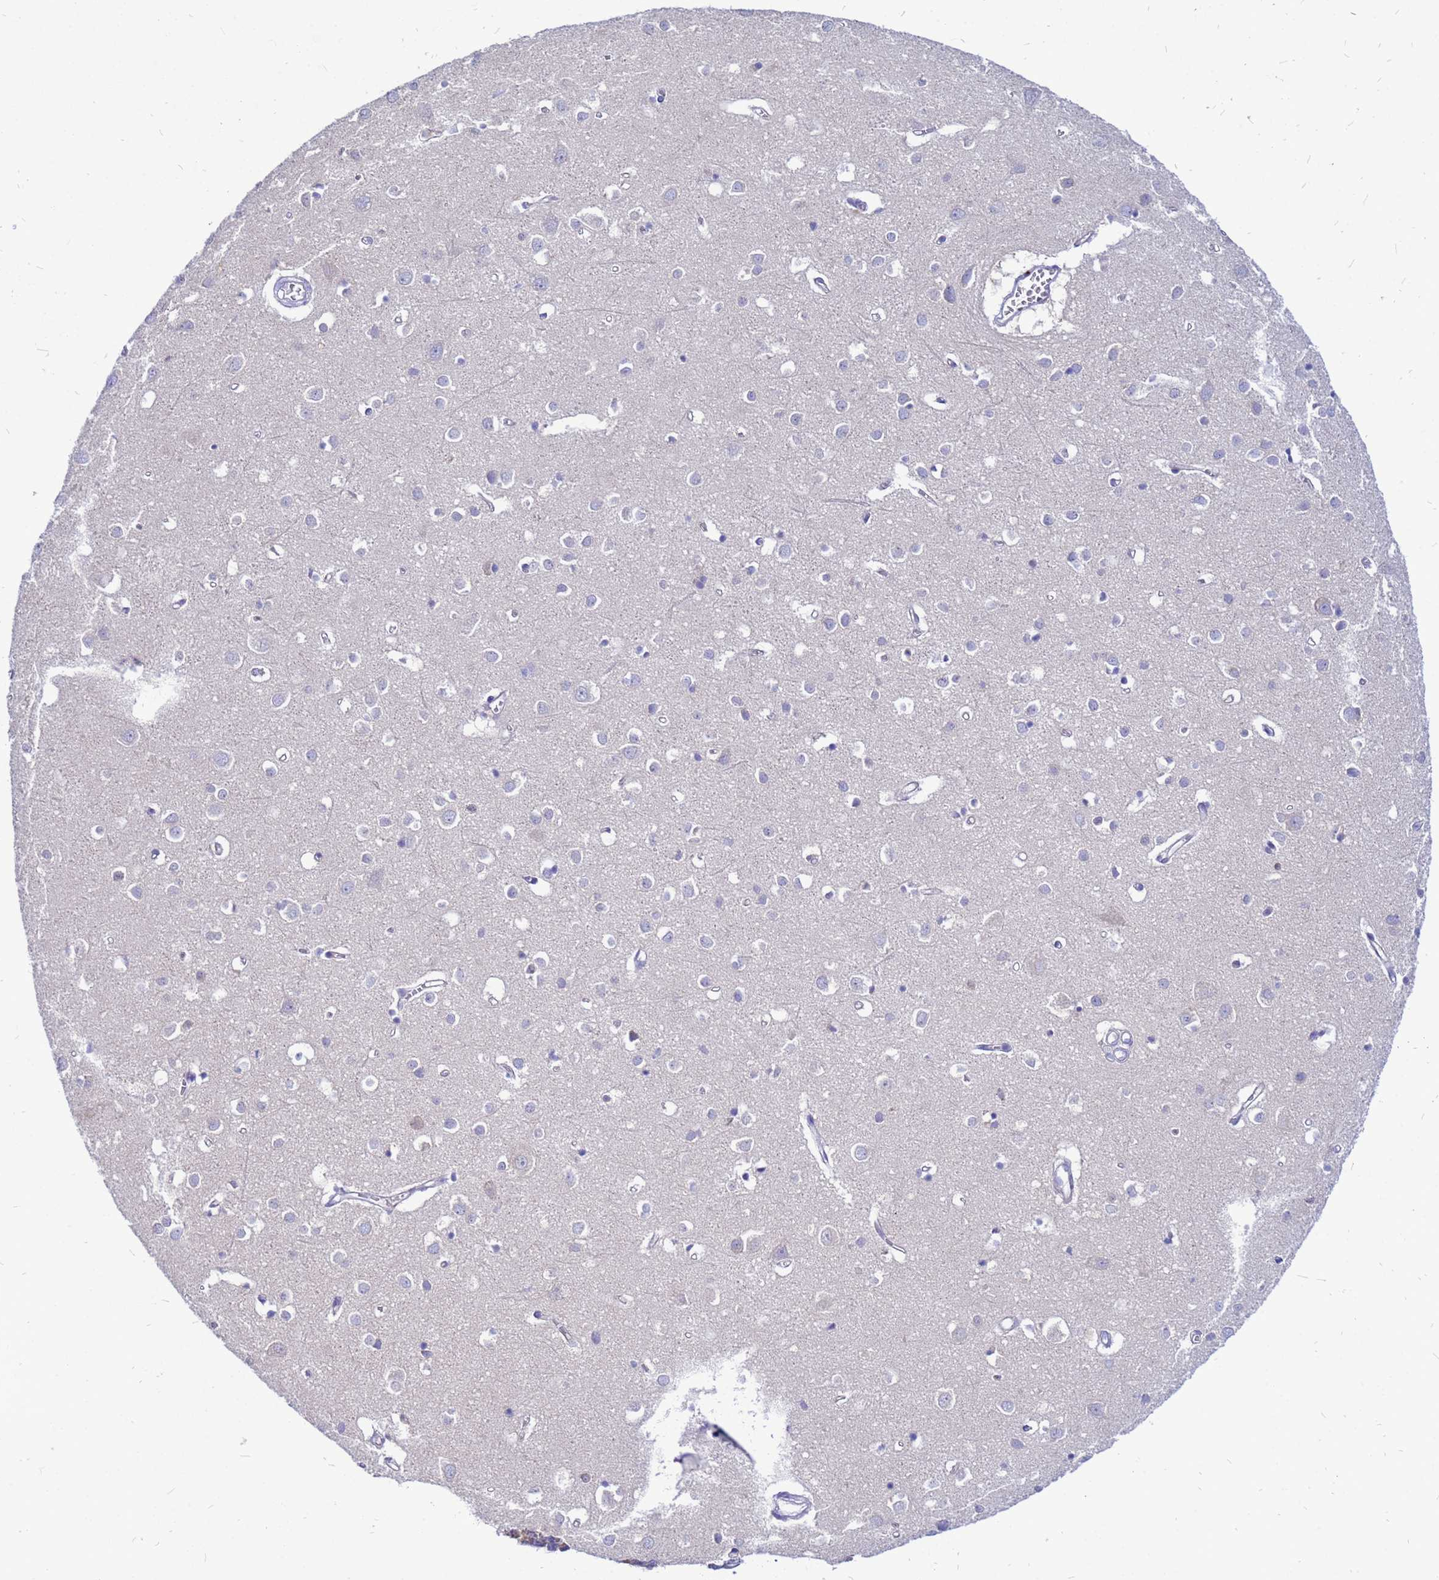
{"staining": {"intensity": "moderate", "quantity": "<25%", "location": "cytoplasmic/membranous"}, "tissue": "cerebral cortex", "cell_type": "Endothelial cells", "image_type": "normal", "snomed": [{"axis": "morphology", "description": "Normal tissue, NOS"}, {"axis": "topography", "description": "Cerebral cortex"}], "caption": "DAB (3,3'-diaminobenzidine) immunohistochemical staining of benign cerebral cortex exhibits moderate cytoplasmic/membranous protein staining in approximately <25% of endothelial cells. (Stains: DAB in brown, nuclei in blue, Microscopy: brightfield microscopy at high magnification).", "gene": "FHIP1A", "patient": {"sex": "female", "age": 64}}